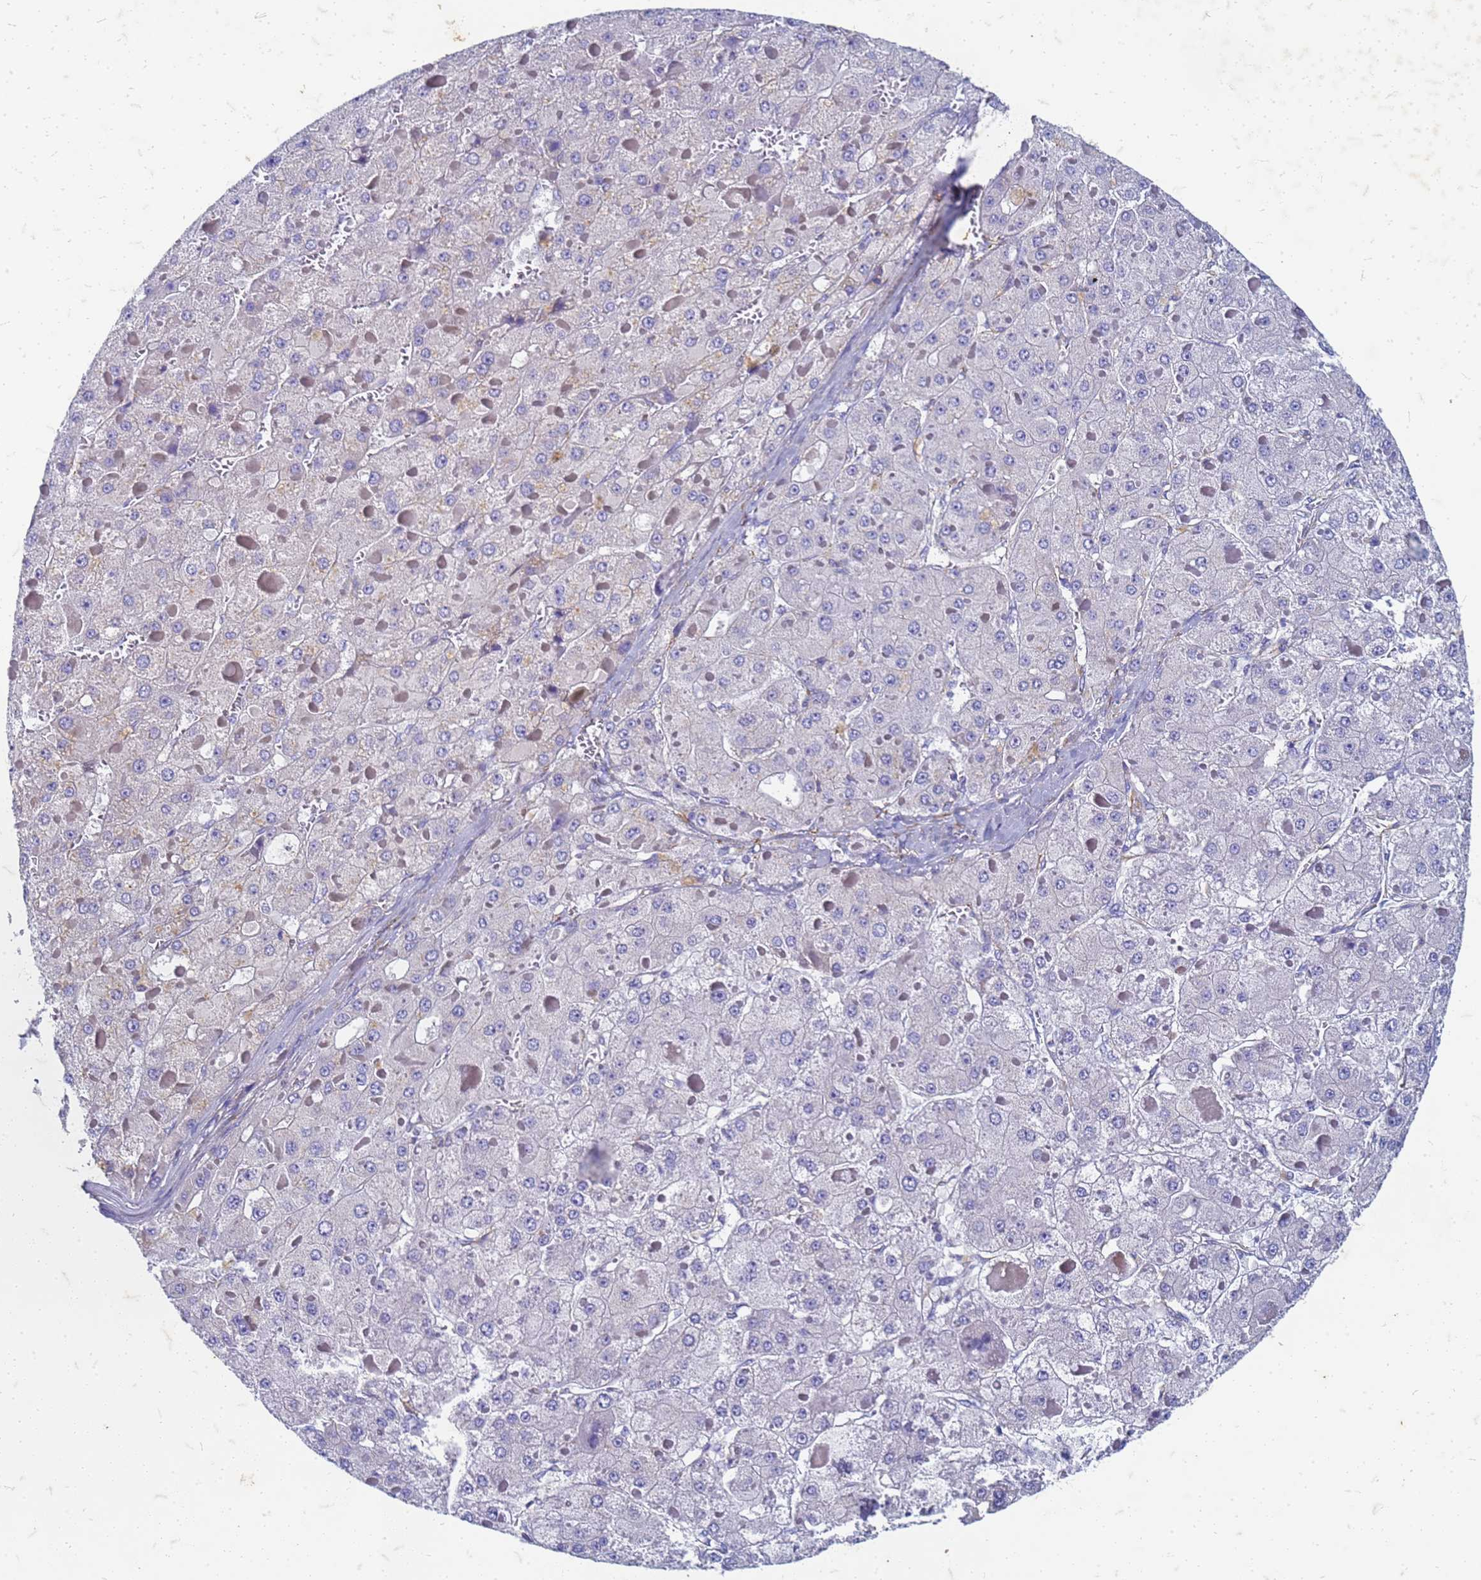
{"staining": {"intensity": "negative", "quantity": "none", "location": "none"}, "tissue": "liver cancer", "cell_type": "Tumor cells", "image_type": "cancer", "snomed": [{"axis": "morphology", "description": "Carcinoma, Hepatocellular, NOS"}, {"axis": "topography", "description": "Liver"}], "caption": "IHC micrograph of human liver hepatocellular carcinoma stained for a protein (brown), which shows no expression in tumor cells. Brightfield microscopy of immunohistochemistry (IHC) stained with DAB (brown) and hematoxylin (blue), captured at high magnification.", "gene": "TRIM64B", "patient": {"sex": "female", "age": 73}}